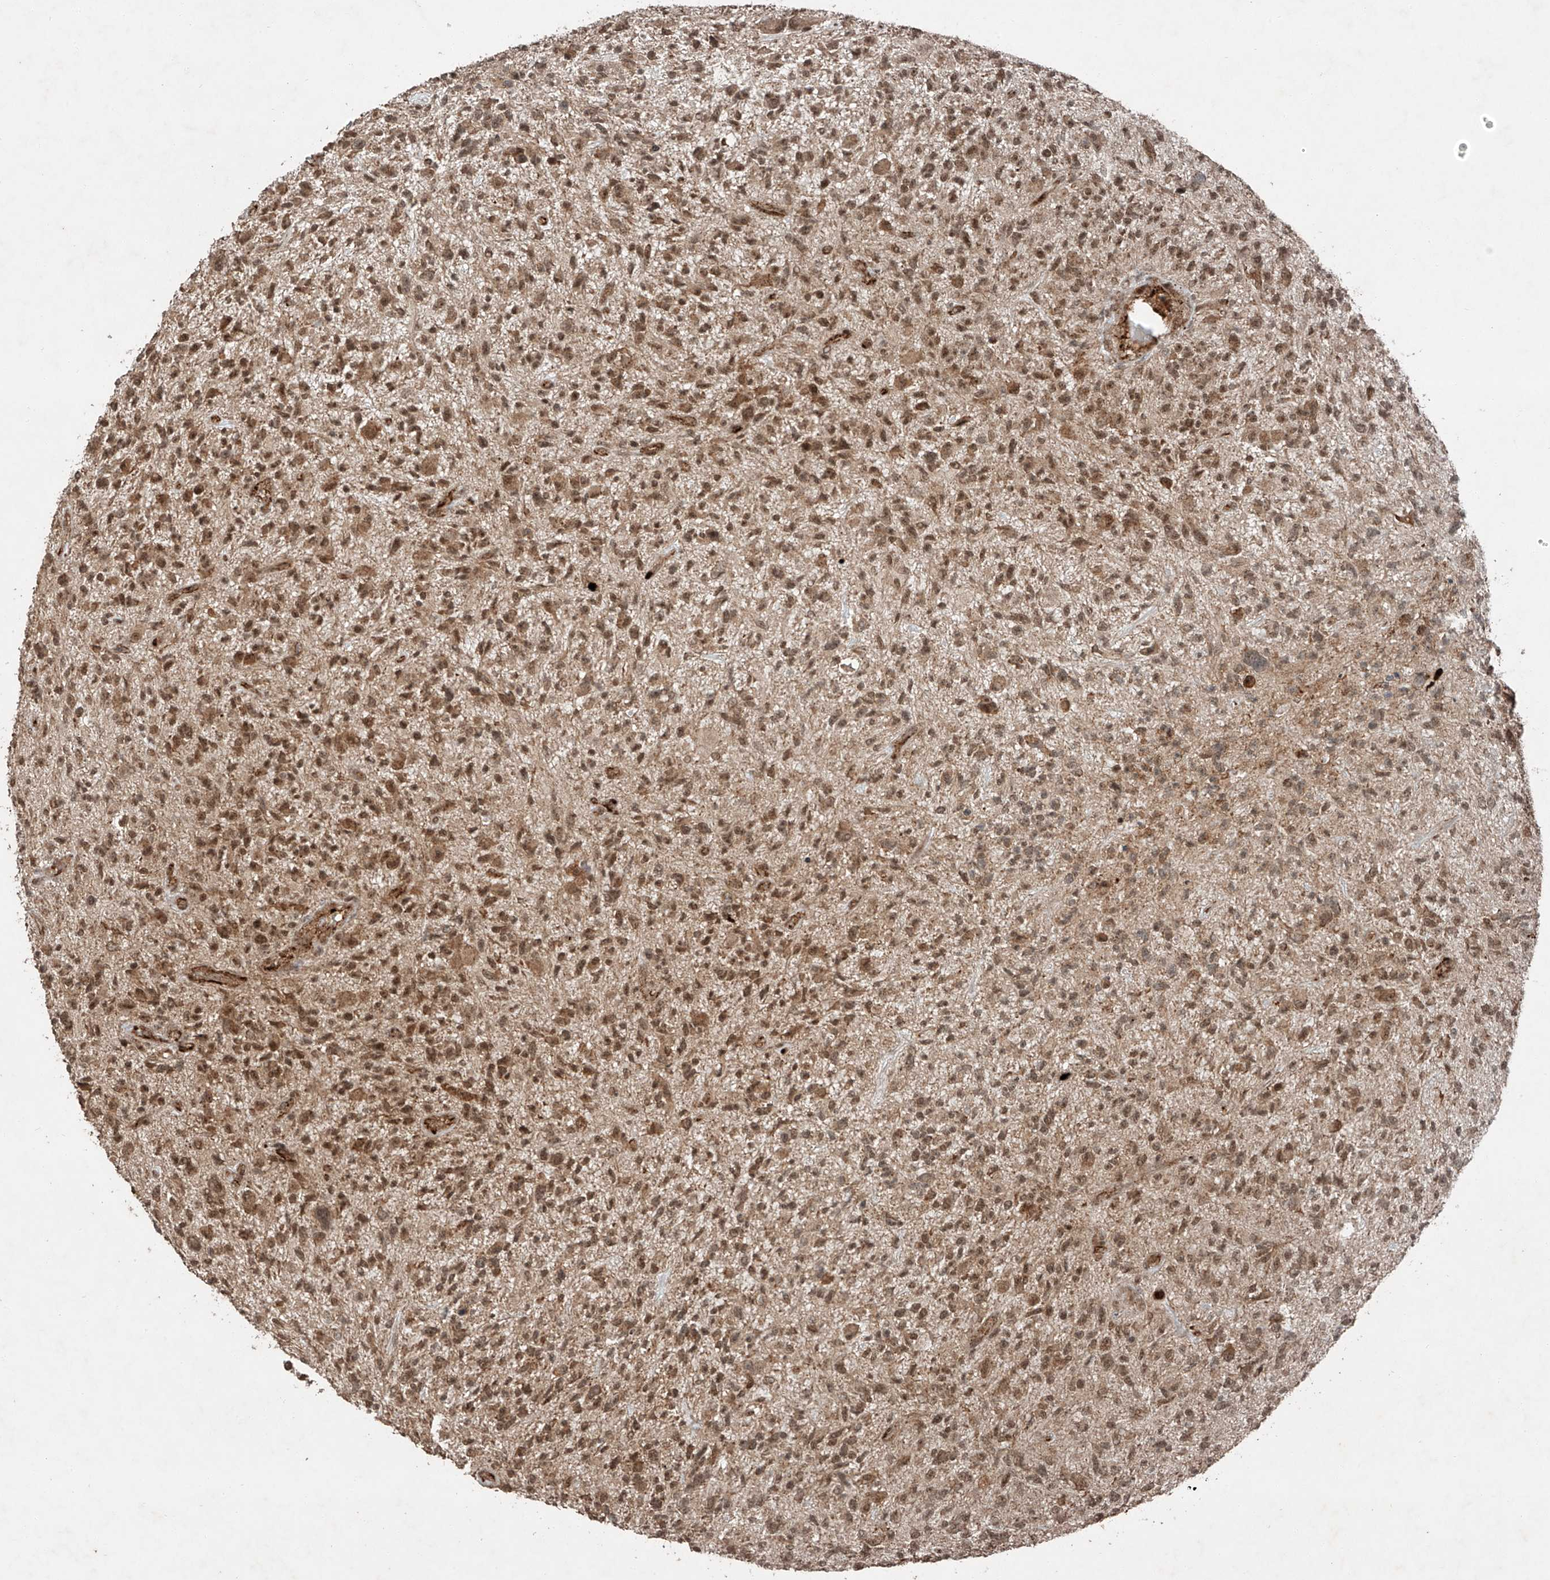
{"staining": {"intensity": "moderate", "quantity": ">75%", "location": "cytoplasmic/membranous,nuclear"}, "tissue": "glioma", "cell_type": "Tumor cells", "image_type": "cancer", "snomed": [{"axis": "morphology", "description": "Glioma, malignant, High grade"}, {"axis": "topography", "description": "Brain"}], "caption": "Immunohistochemical staining of glioma reveals moderate cytoplasmic/membranous and nuclear protein positivity in about >75% of tumor cells.", "gene": "ZNF620", "patient": {"sex": "male", "age": 47}}